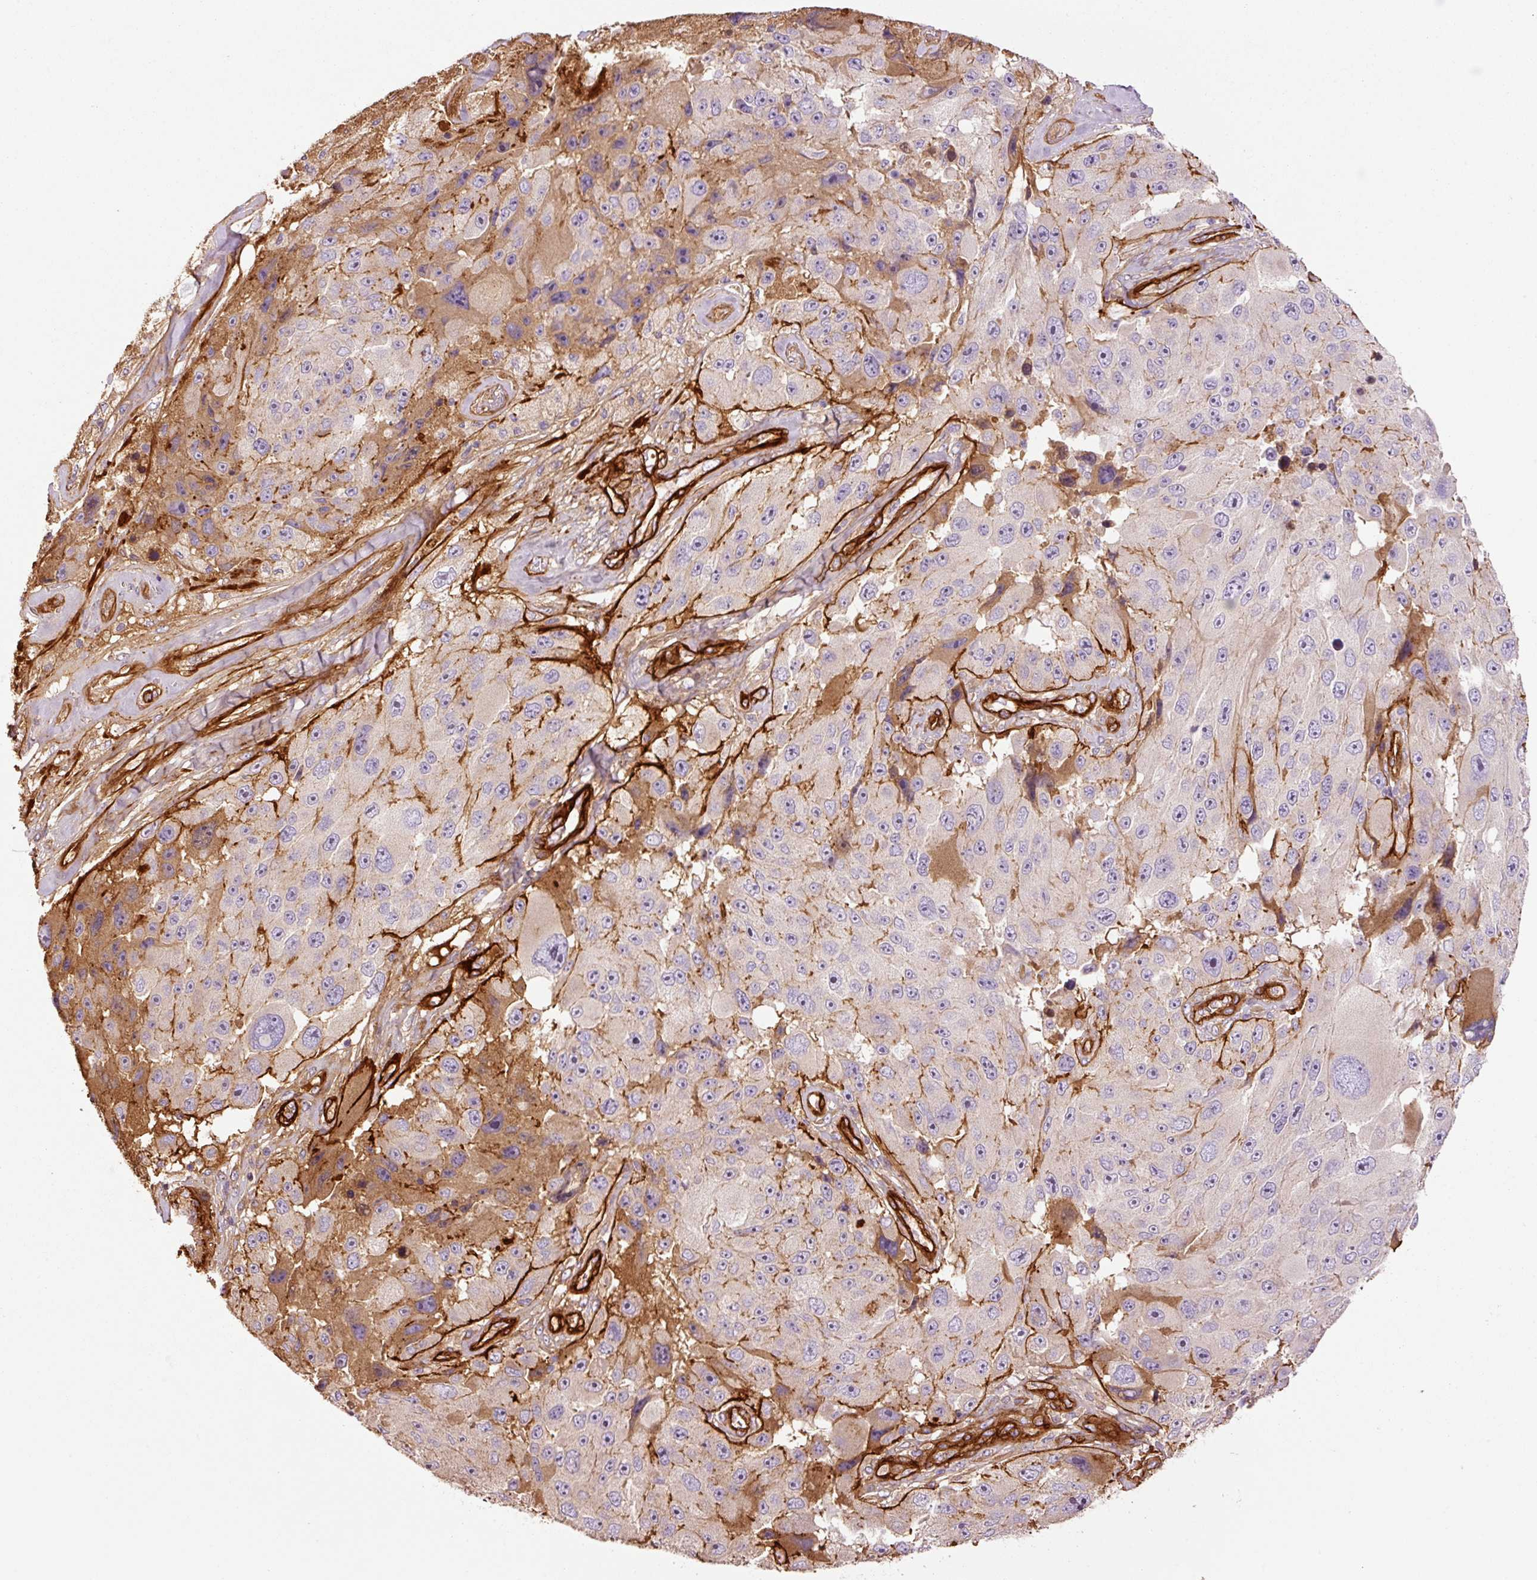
{"staining": {"intensity": "moderate", "quantity": "<25%", "location": "cytoplasmic/membranous"}, "tissue": "melanoma", "cell_type": "Tumor cells", "image_type": "cancer", "snomed": [{"axis": "morphology", "description": "Malignant melanoma, Metastatic site"}, {"axis": "topography", "description": "Lymph node"}], "caption": "Immunohistochemistry (IHC) (DAB) staining of melanoma displays moderate cytoplasmic/membranous protein positivity in about <25% of tumor cells.", "gene": "NID2", "patient": {"sex": "male", "age": 62}}